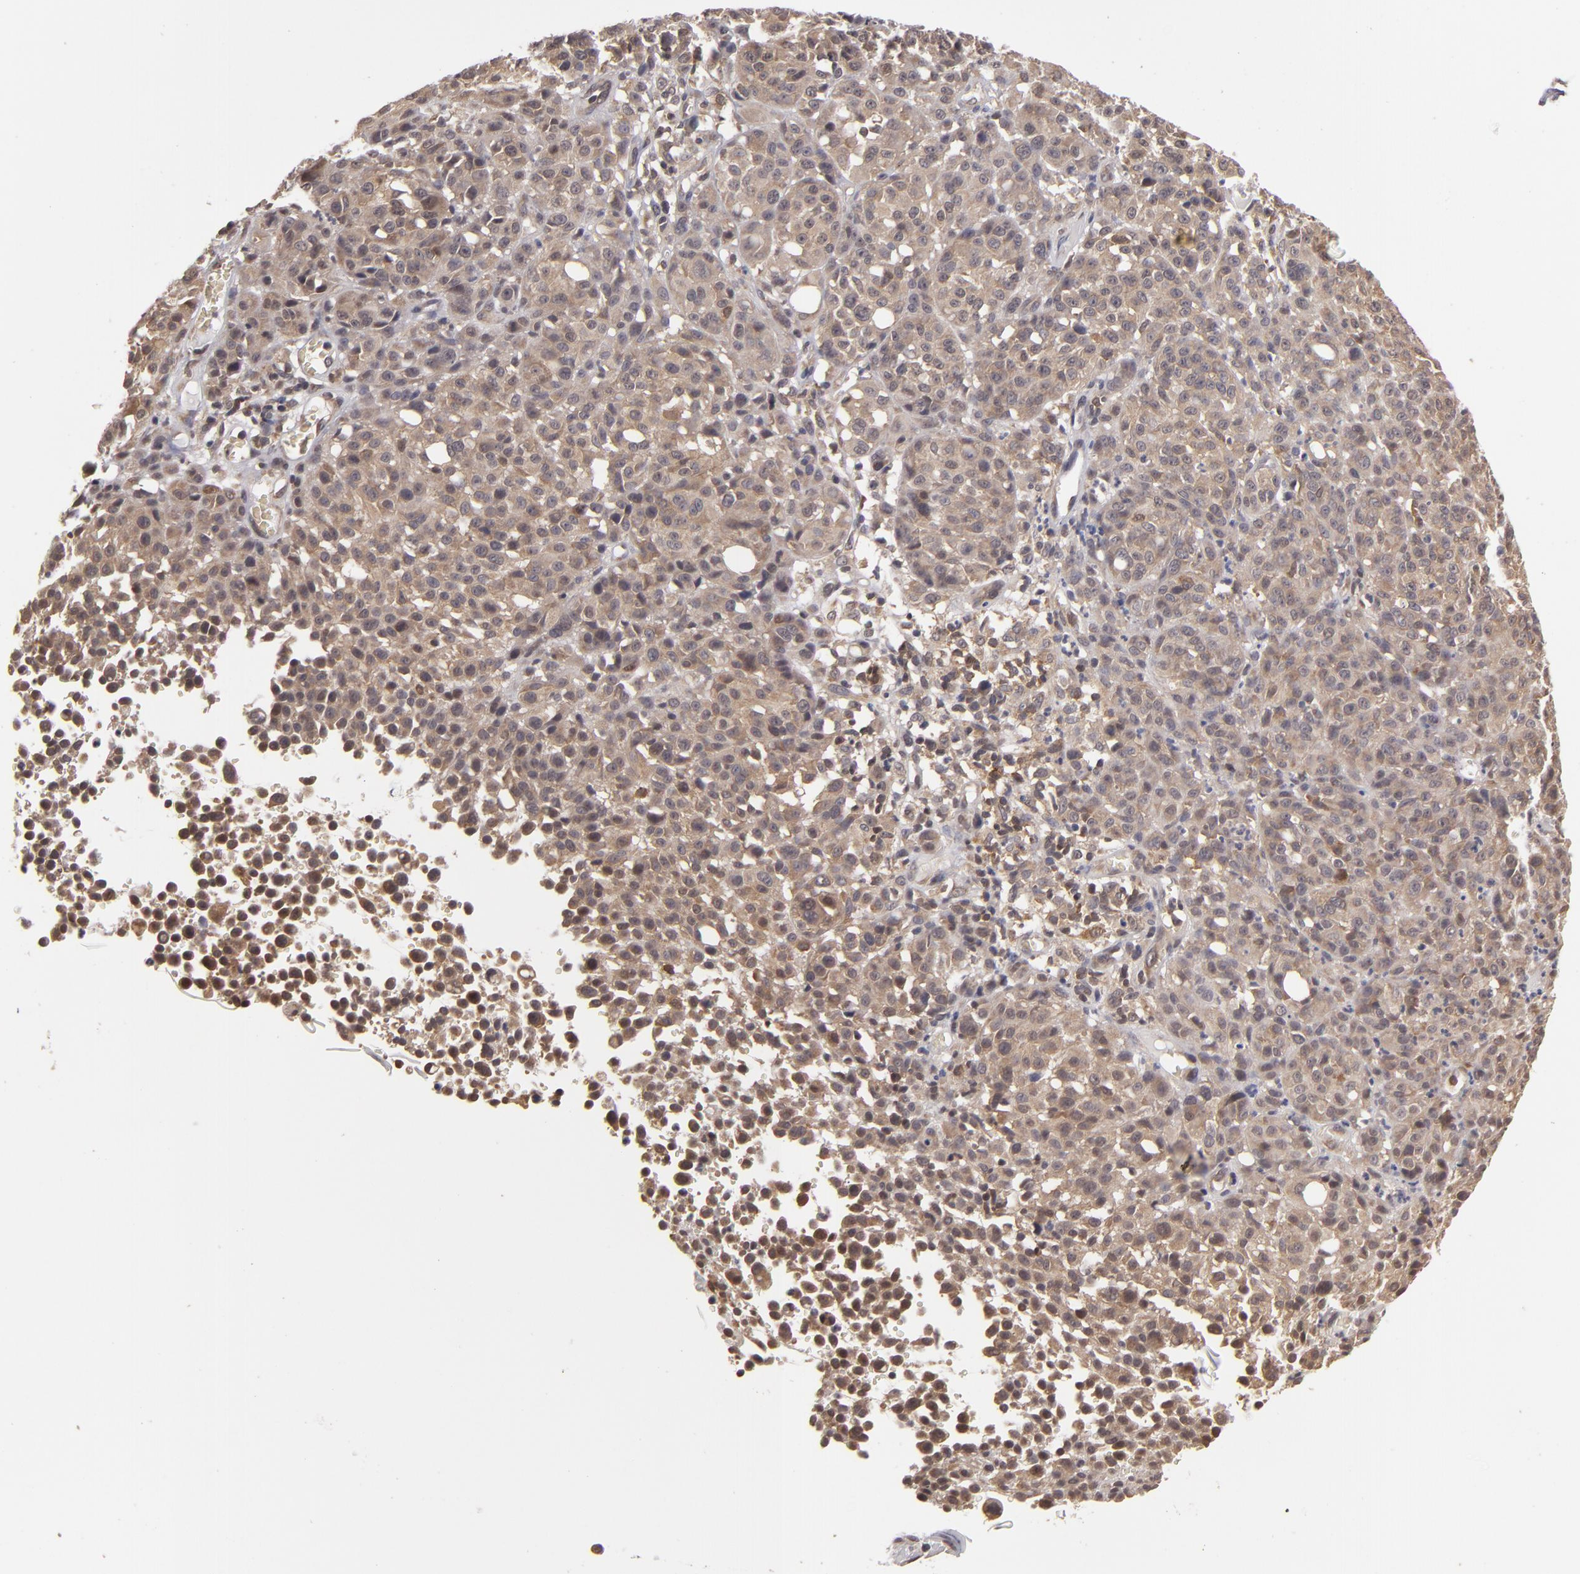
{"staining": {"intensity": "moderate", "quantity": ">75%", "location": "cytoplasmic/membranous"}, "tissue": "melanoma", "cell_type": "Tumor cells", "image_type": "cancer", "snomed": [{"axis": "morphology", "description": "Malignant melanoma, NOS"}, {"axis": "topography", "description": "Skin"}], "caption": "The histopathology image shows staining of malignant melanoma, revealing moderate cytoplasmic/membranous protein staining (brown color) within tumor cells. The staining was performed using DAB (3,3'-diaminobenzidine) to visualize the protein expression in brown, while the nuclei were stained in blue with hematoxylin (Magnification: 20x).", "gene": "MAPK3", "patient": {"sex": "female", "age": 49}}